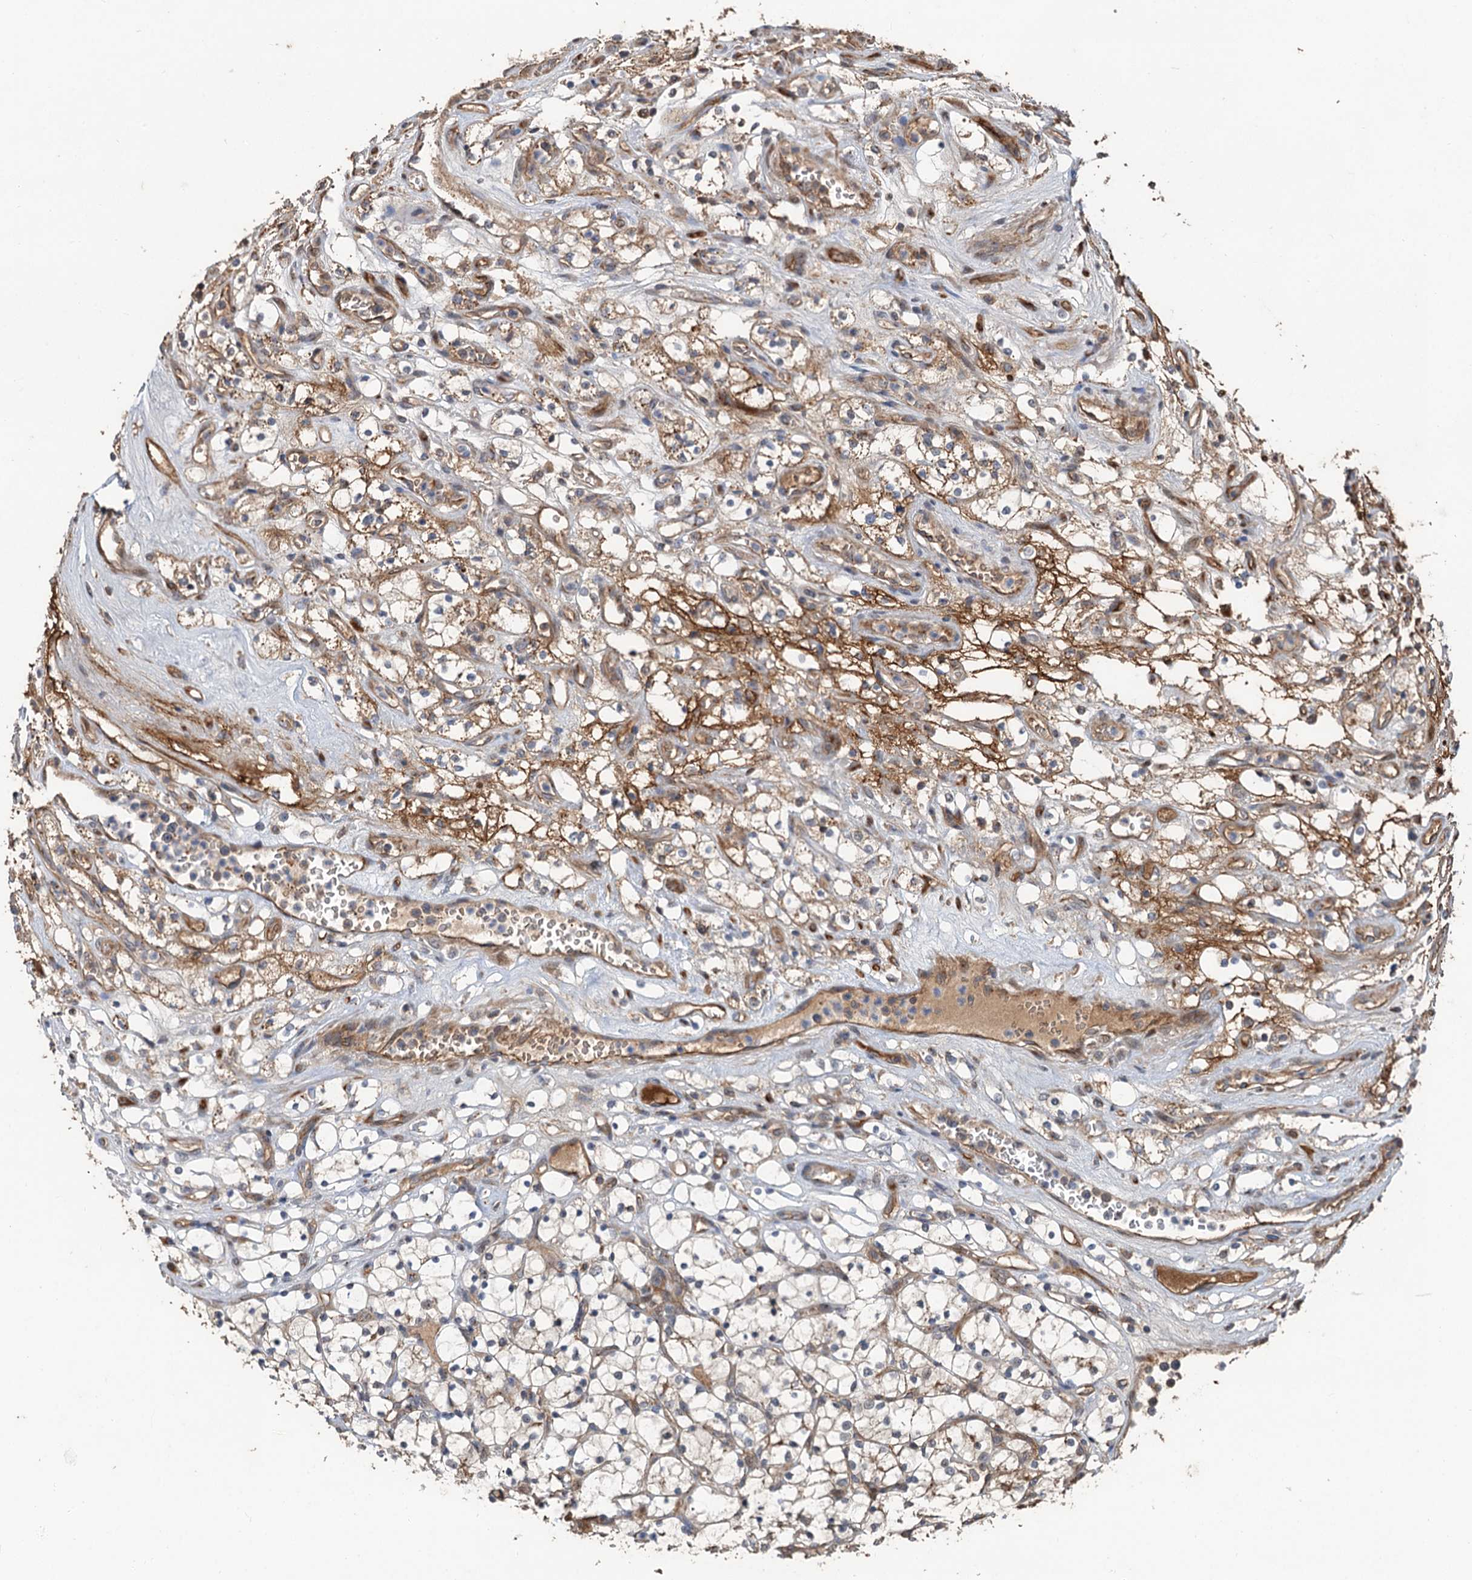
{"staining": {"intensity": "moderate", "quantity": "25%-75%", "location": "cytoplasmic/membranous"}, "tissue": "renal cancer", "cell_type": "Tumor cells", "image_type": "cancer", "snomed": [{"axis": "morphology", "description": "Adenocarcinoma, NOS"}, {"axis": "topography", "description": "Kidney"}], "caption": "IHC histopathology image of human renal cancer stained for a protein (brown), which exhibits medium levels of moderate cytoplasmic/membranous positivity in approximately 25%-75% of tumor cells.", "gene": "DEXI", "patient": {"sex": "female", "age": 69}}